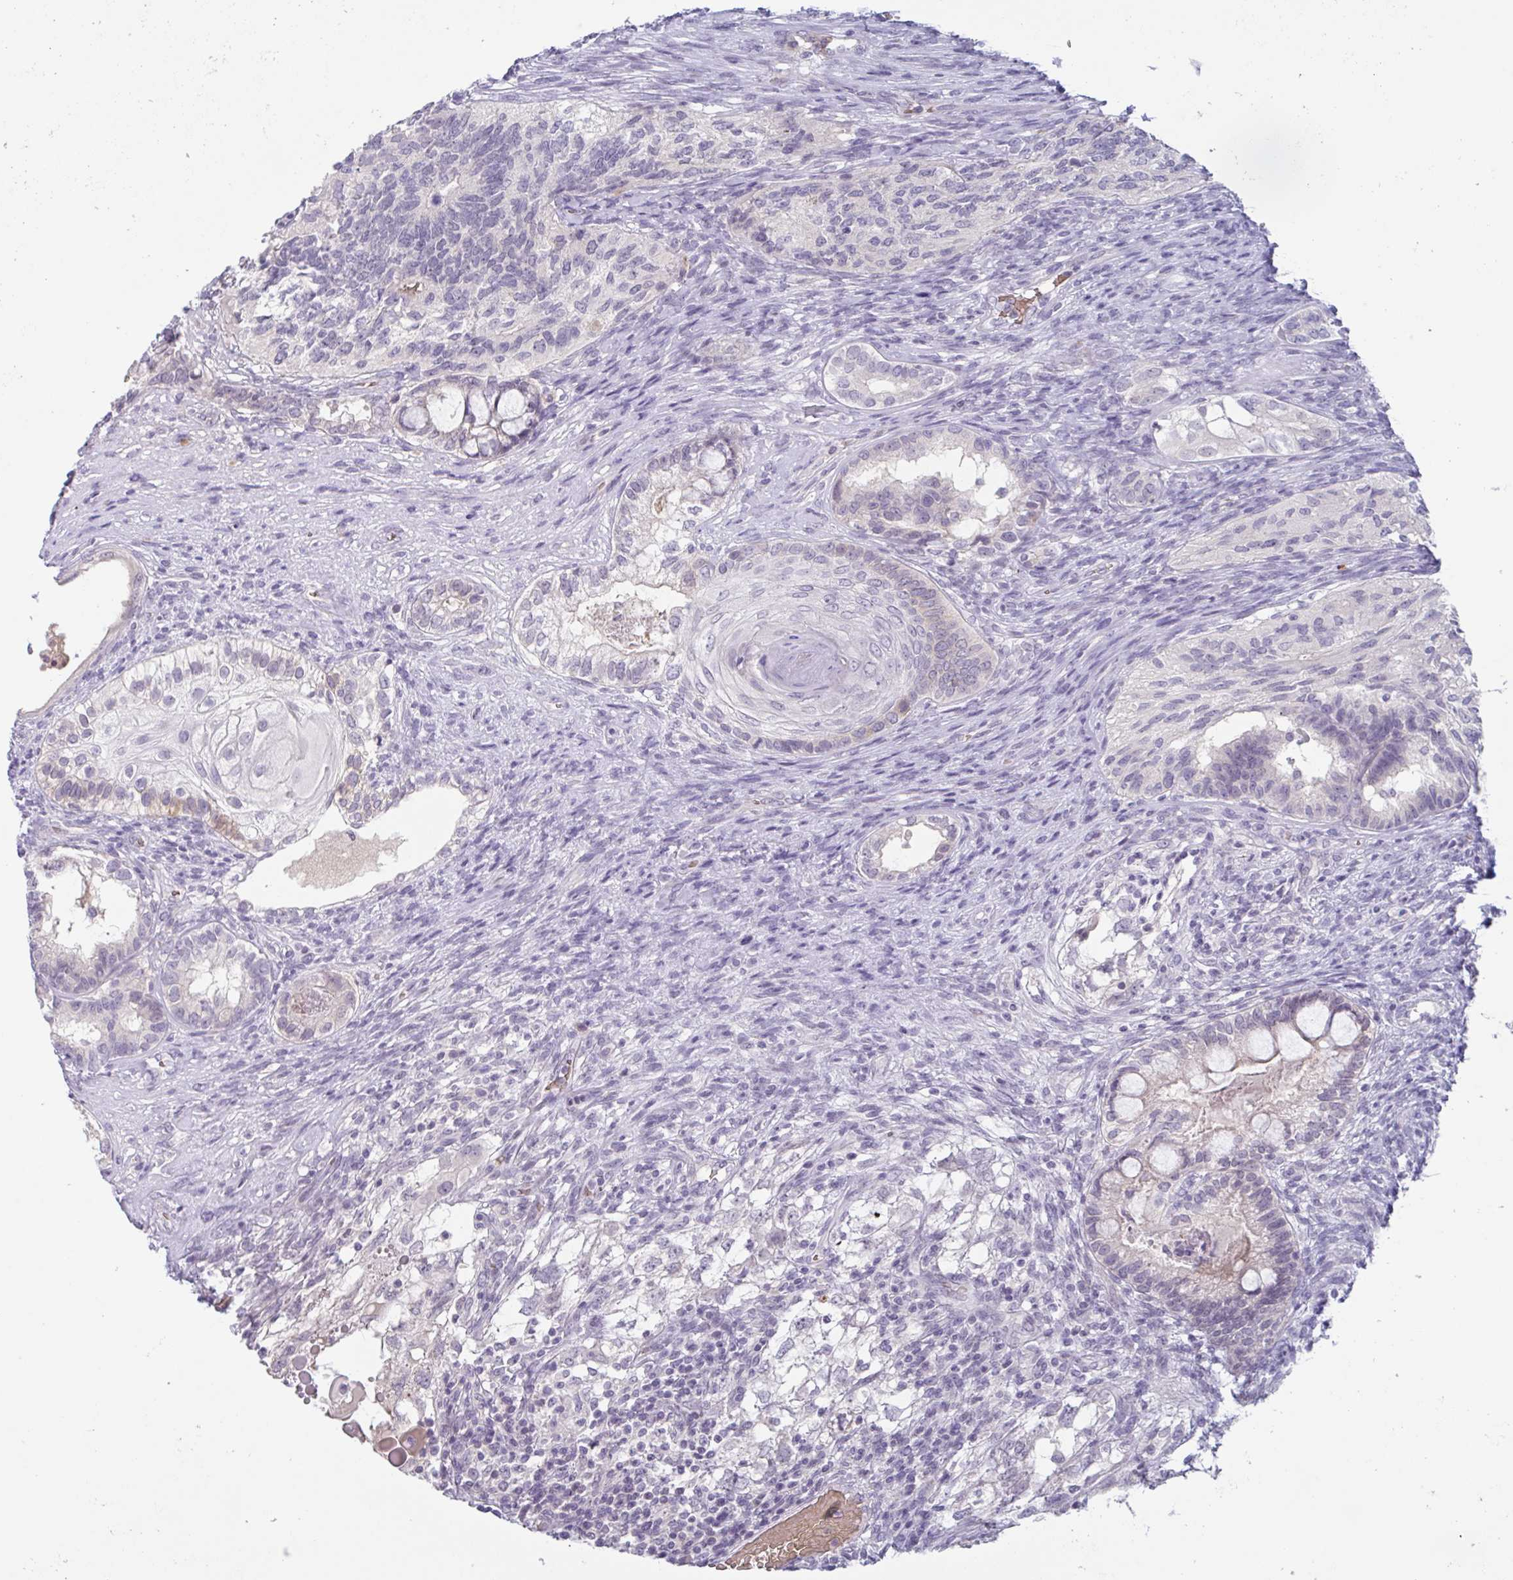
{"staining": {"intensity": "negative", "quantity": "none", "location": "none"}, "tissue": "testis cancer", "cell_type": "Tumor cells", "image_type": "cancer", "snomed": [{"axis": "morphology", "description": "Seminoma, NOS"}, {"axis": "morphology", "description": "Carcinoma, Embryonal, NOS"}, {"axis": "topography", "description": "Testis"}], "caption": "Immunohistochemistry (IHC) micrograph of human embryonal carcinoma (testis) stained for a protein (brown), which shows no positivity in tumor cells.", "gene": "RHAG", "patient": {"sex": "male", "age": 41}}